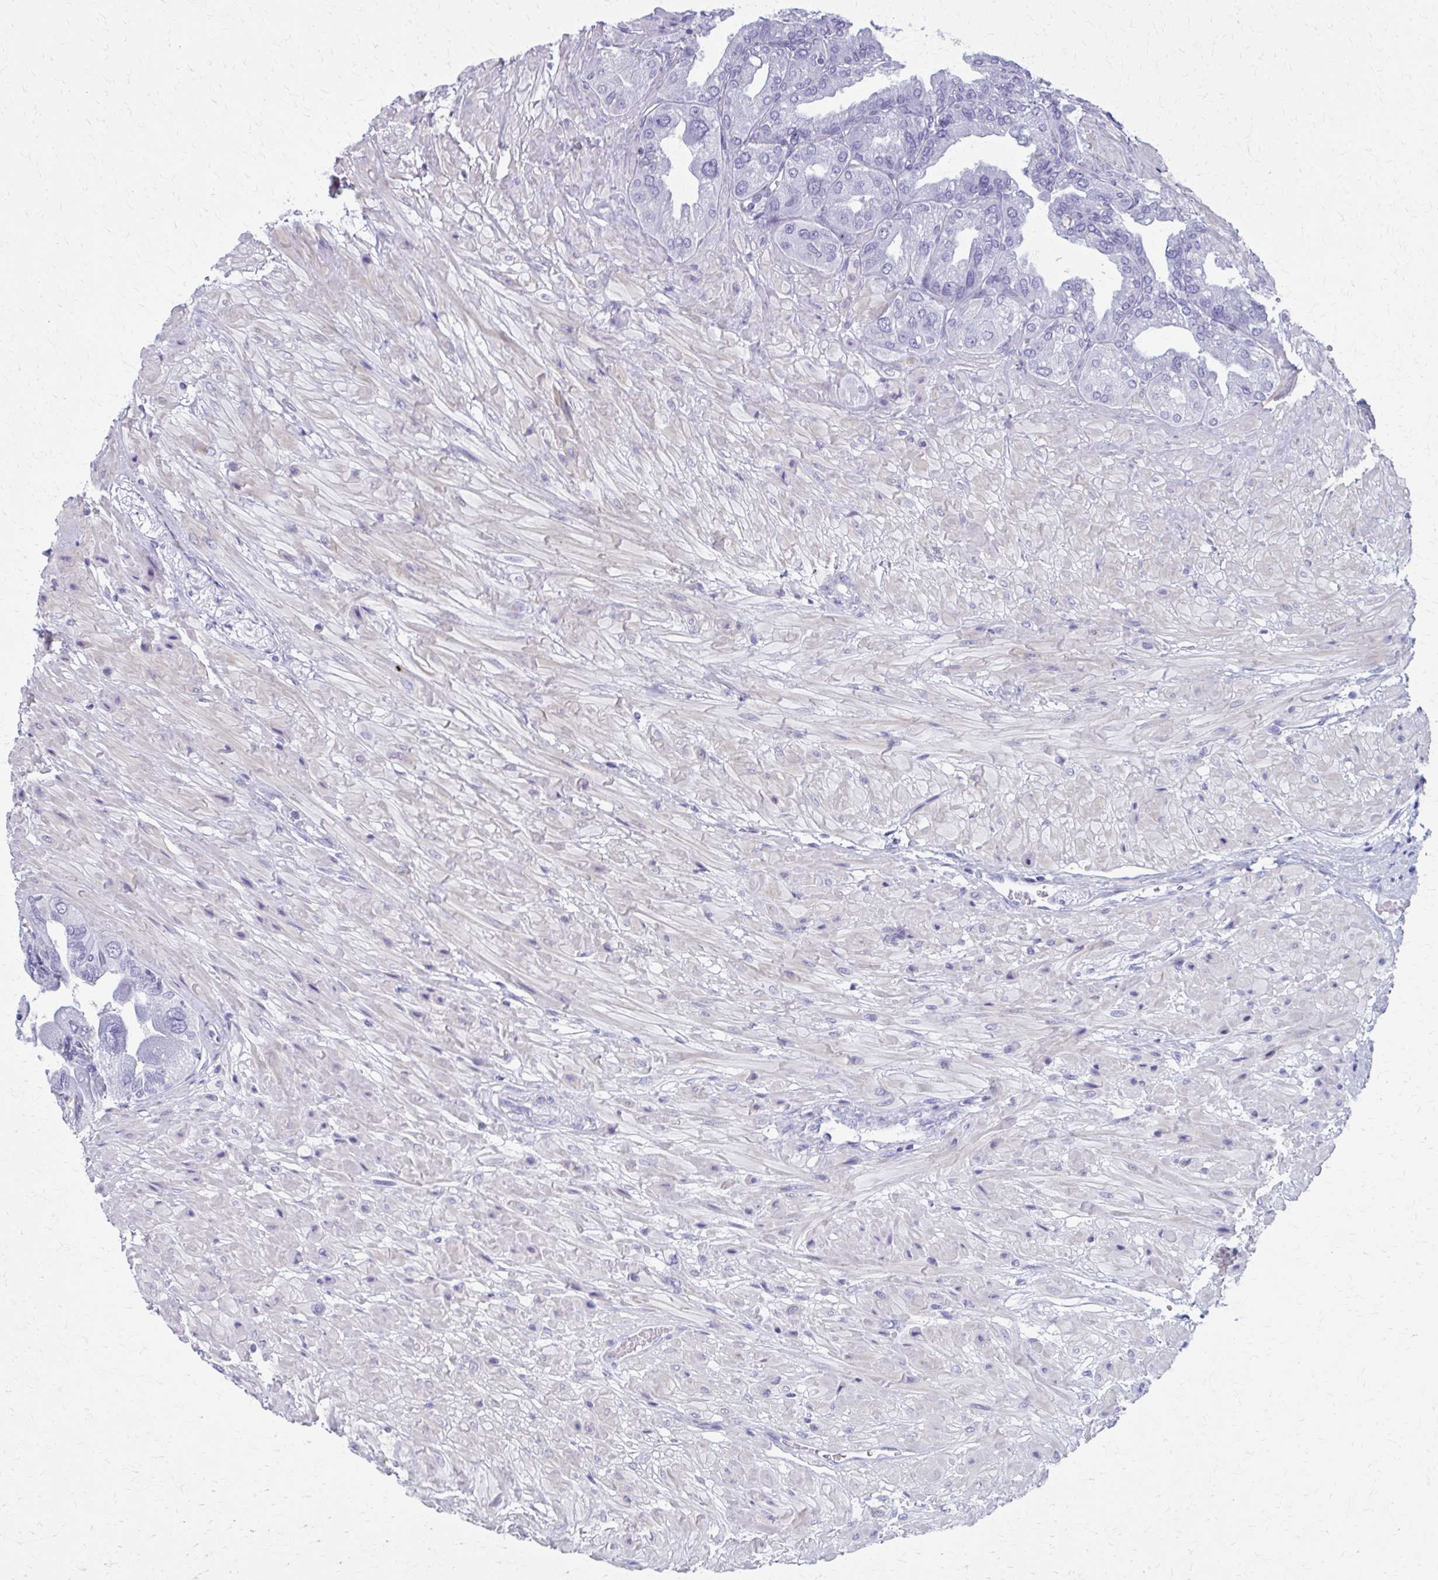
{"staining": {"intensity": "negative", "quantity": "none", "location": "none"}, "tissue": "seminal vesicle", "cell_type": "Glandular cells", "image_type": "normal", "snomed": [{"axis": "morphology", "description": "Normal tissue, NOS"}, {"axis": "topography", "description": "Seminal veicle"}], "caption": "DAB immunohistochemical staining of normal seminal vesicle exhibits no significant expression in glandular cells.", "gene": "MPLKIP", "patient": {"sex": "male", "age": 55}}